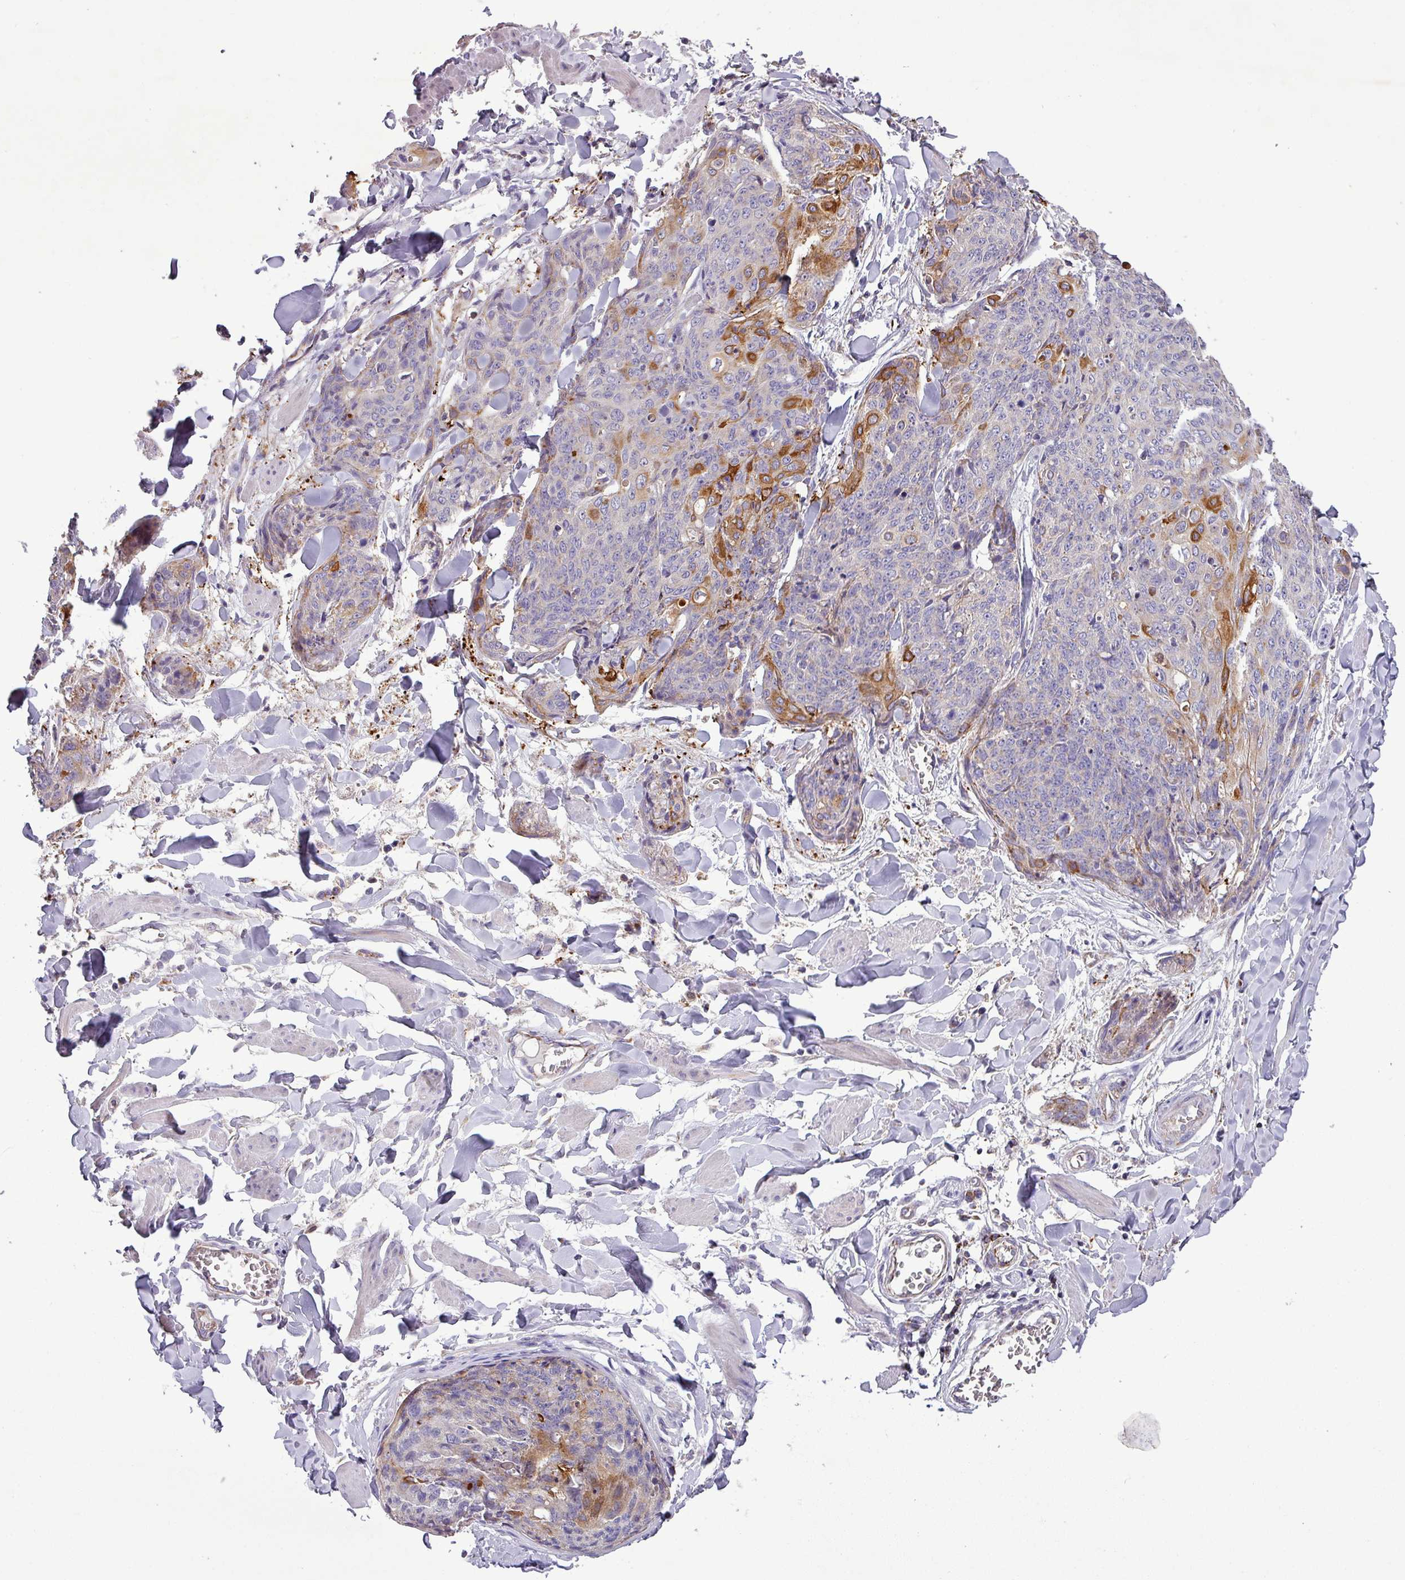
{"staining": {"intensity": "moderate", "quantity": "25%-75%", "location": "cytoplasmic/membranous"}, "tissue": "skin cancer", "cell_type": "Tumor cells", "image_type": "cancer", "snomed": [{"axis": "morphology", "description": "Squamous cell carcinoma, NOS"}, {"axis": "topography", "description": "Skin"}, {"axis": "topography", "description": "Vulva"}], "caption": "Tumor cells show medium levels of moderate cytoplasmic/membranous positivity in approximately 25%-75% of cells in squamous cell carcinoma (skin). Using DAB (3,3'-diaminobenzidine) (brown) and hematoxylin (blue) stains, captured at high magnification using brightfield microscopy.", "gene": "PNMA6A", "patient": {"sex": "female", "age": 85}}